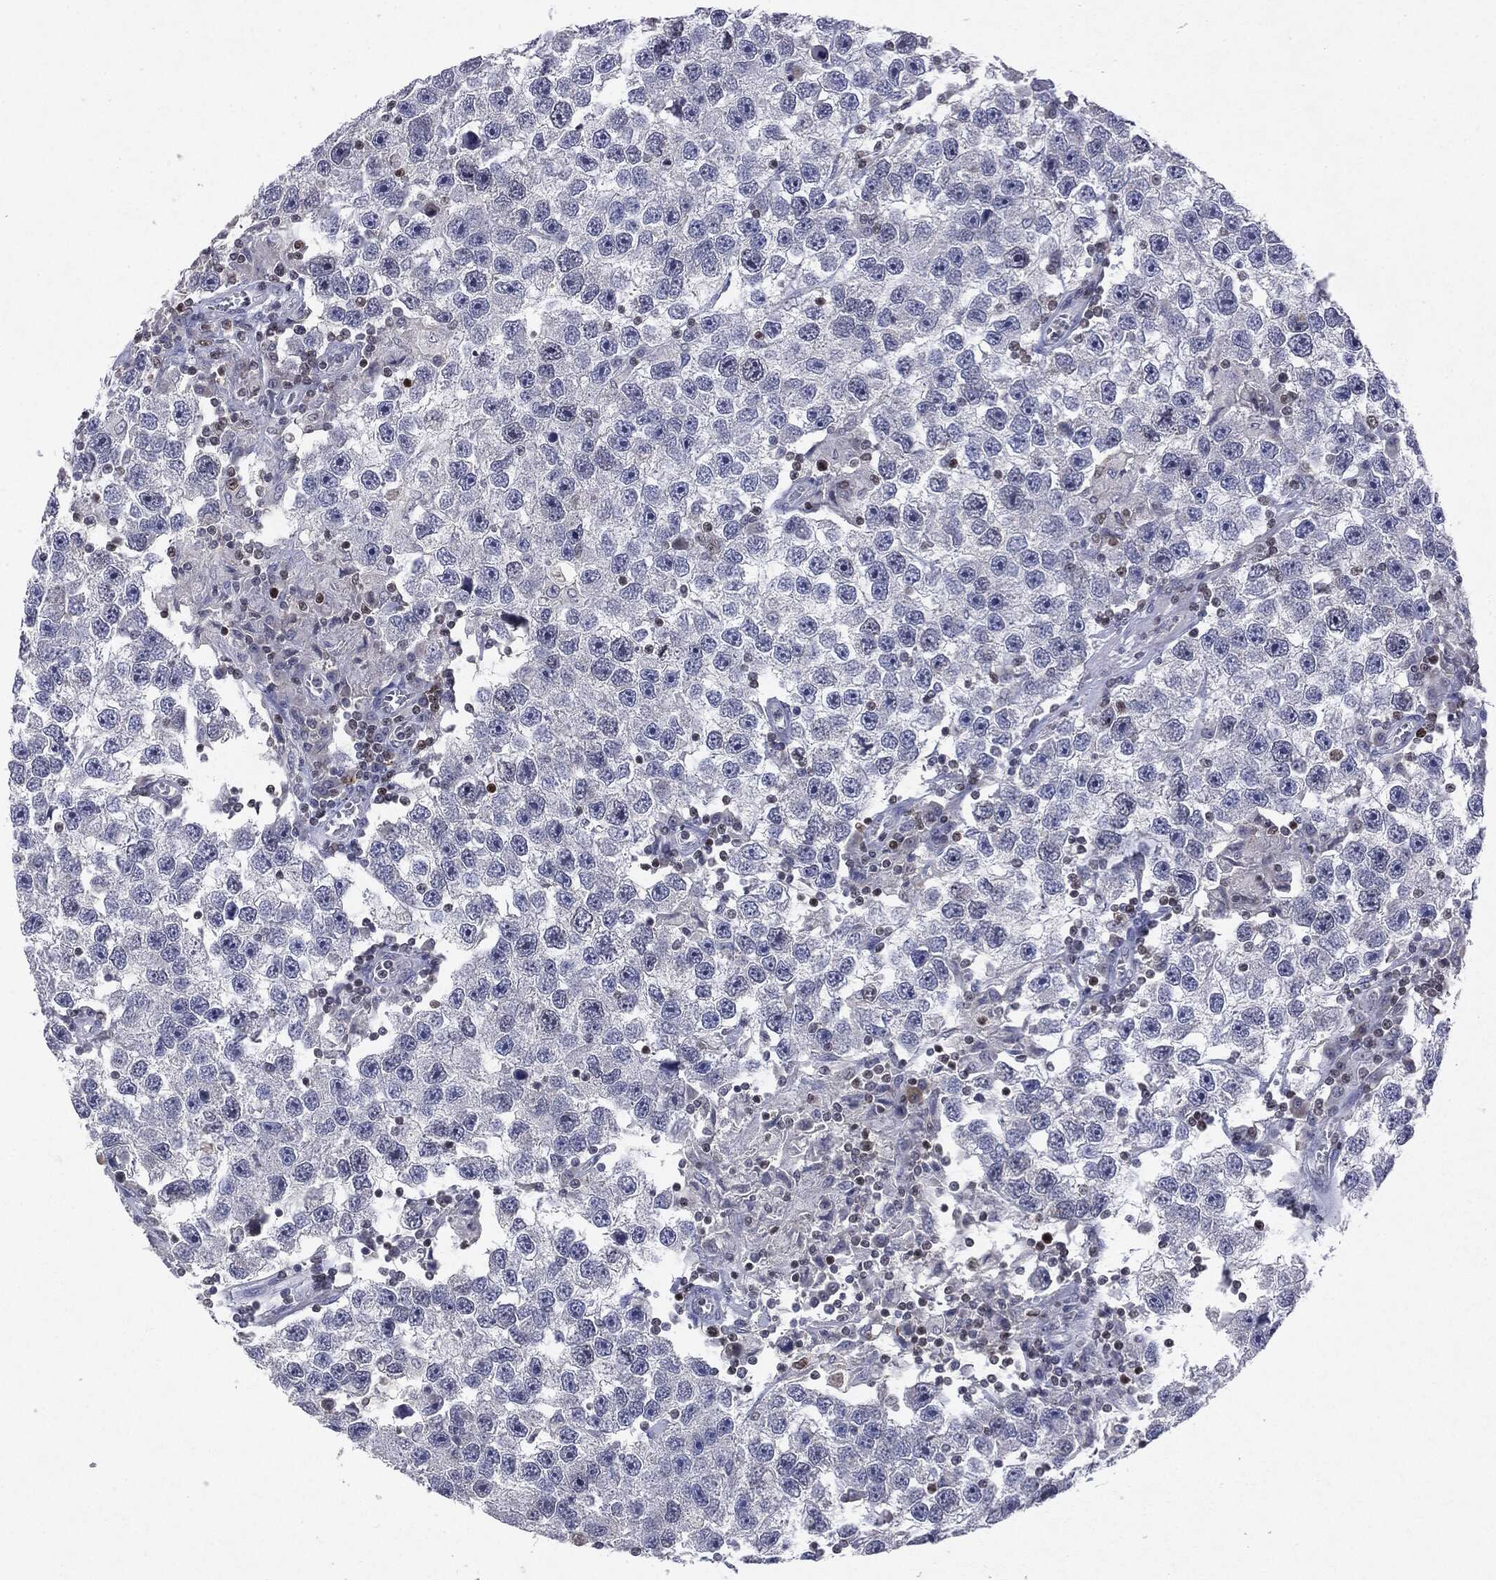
{"staining": {"intensity": "negative", "quantity": "none", "location": "none"}, "tissue": "testis cancer", "cell_type": "Tumor cells", "image_type": "cancer", "snomed": [{"axis": "morphology", "description": "Seminoma, NOS"}, {"axis": "topography", "description": "Testis"}], "caption": "DAB (3,3'-diaminobenzidine) immunohistochemical staining of seminoma (testis) demonstrates no significant positivity in tumor cells.", "gene": "KIF2C", "patient": {"sex": "male", "age": 26}}